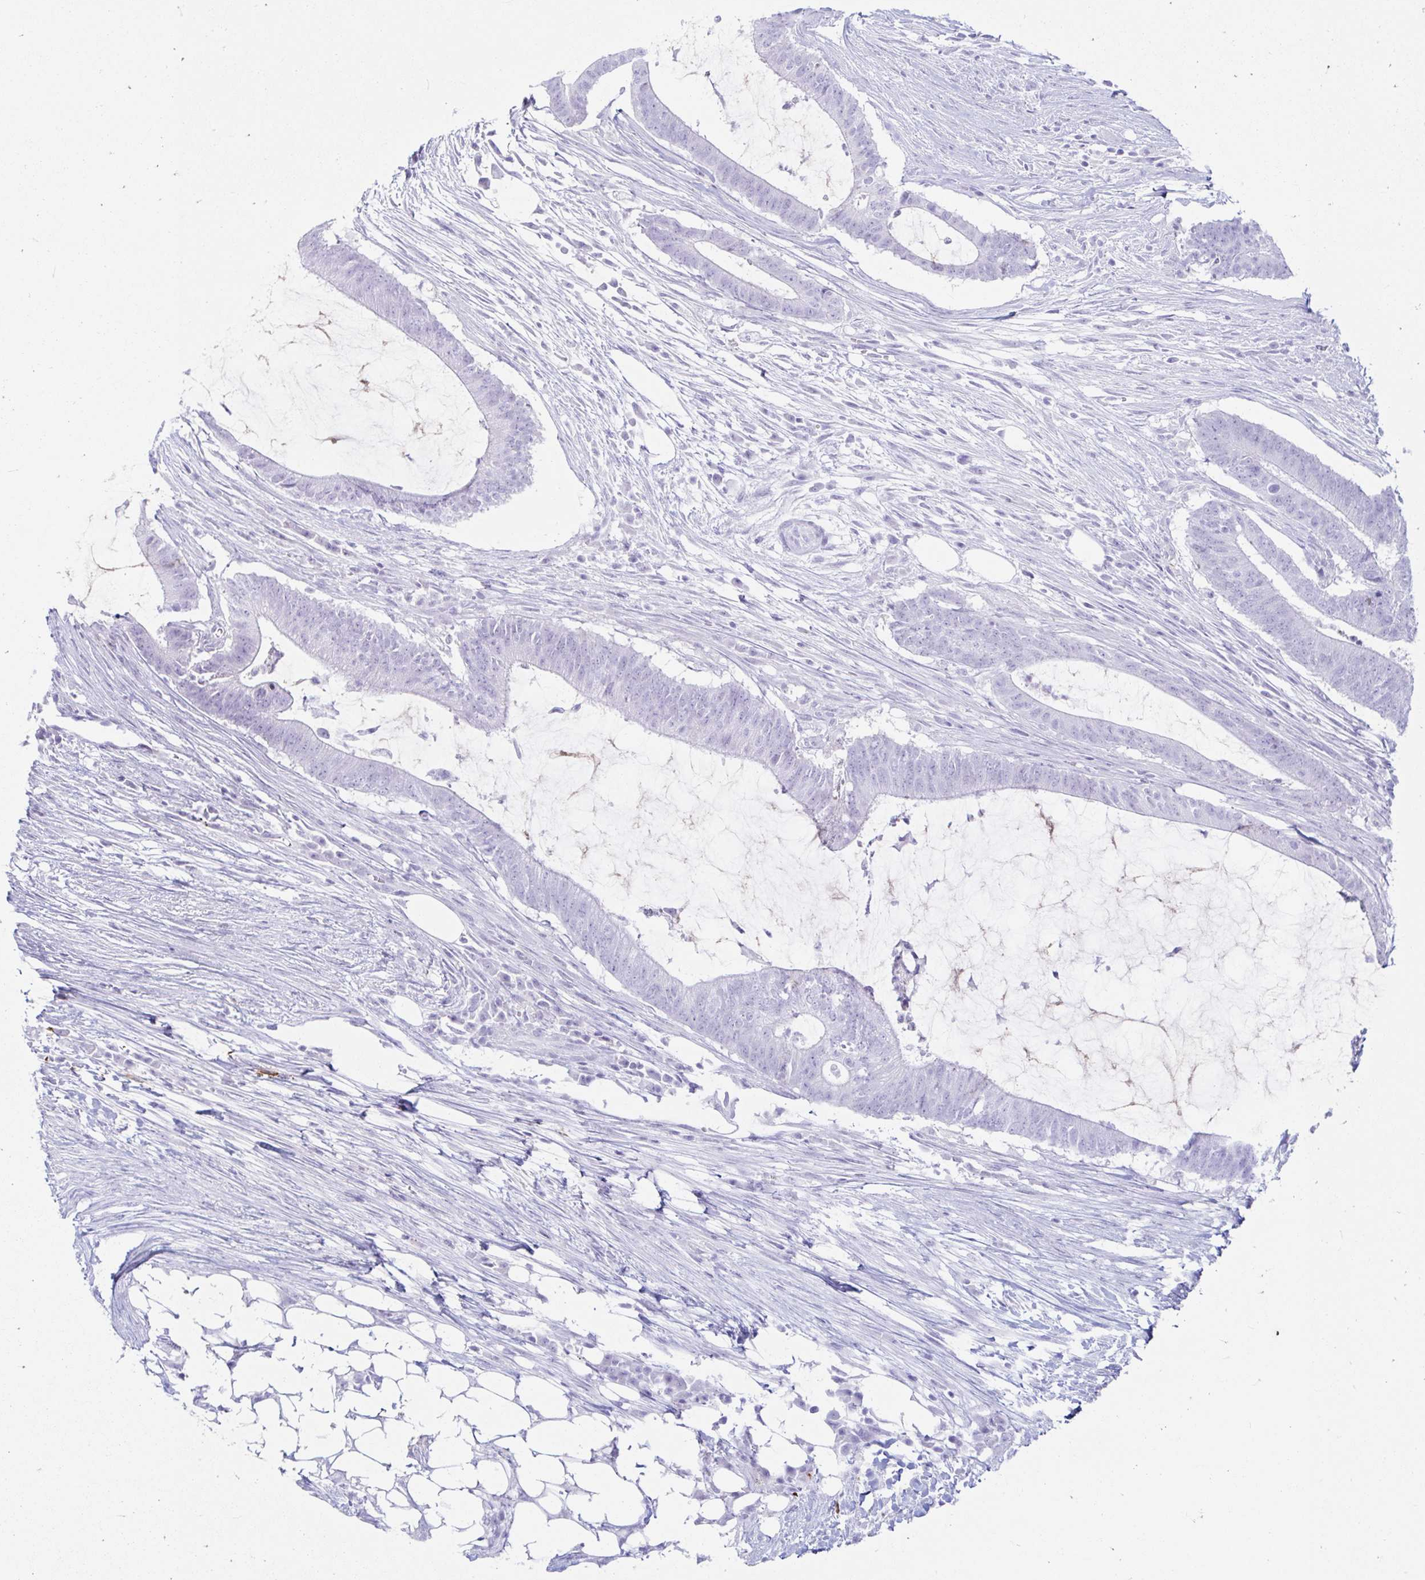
{"staining": {"intensity": "negative", "quantity": "none", "location": "none"}, "tissue": "colorectal cancer", "cell_type": "Tumor cells", "image_type": "cancer", "snomed": [{"axis": "morphology", "description": "Adenocarcinoma, NOS"}, {"axis": "topography", "description": "Colon"}], "caption": "Human colorectal adenocarcinoma stained for a protein using IHC shows no expression in tumor cells.", "gene": "ERICH6", "patient": {"sex": "female", "age": 43}}